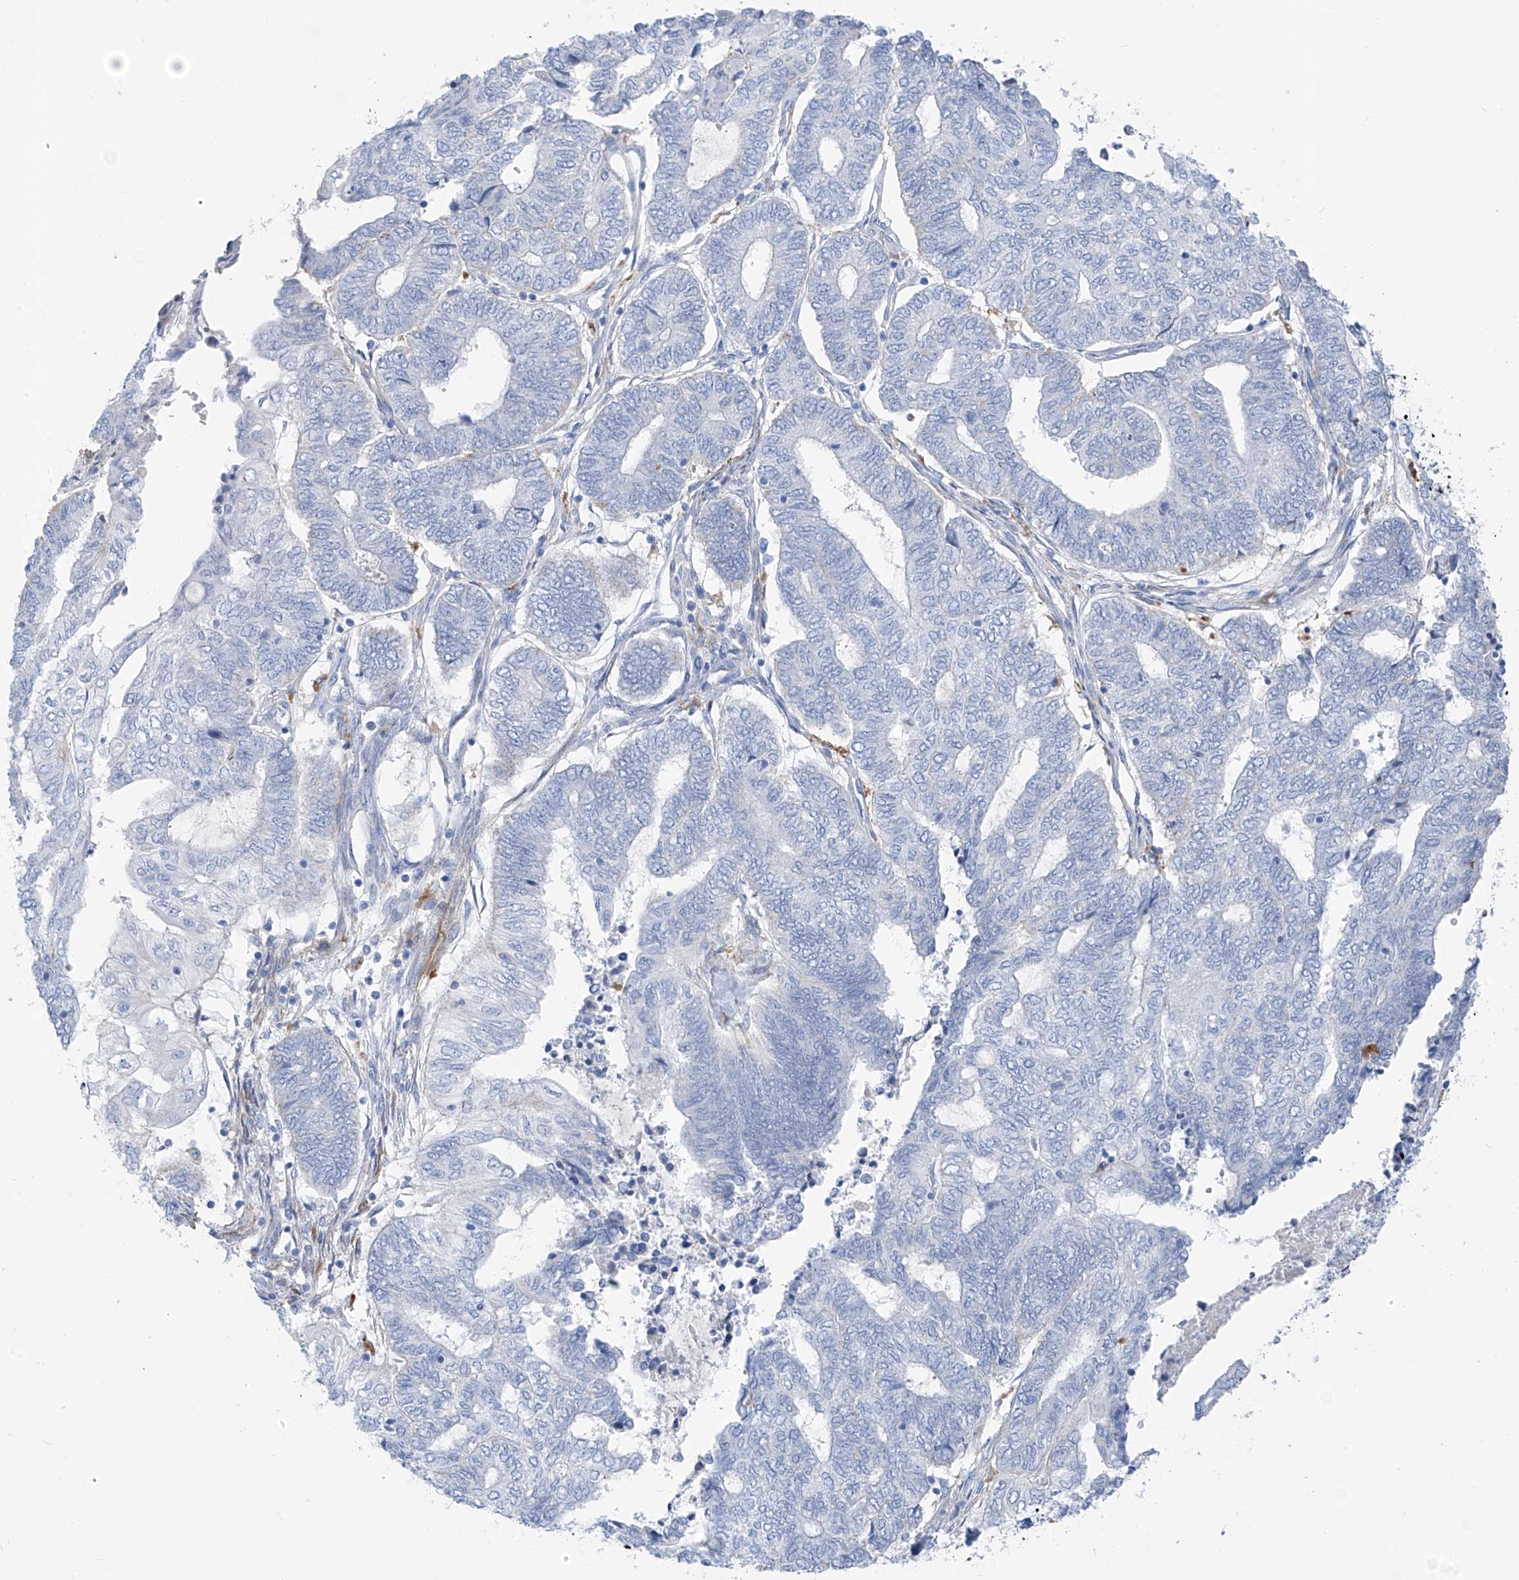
{"staining": {"intensity": "negative", "quantity": "none", "location": "none"}, "tissue": "endometrial cancer", "cell_type": "Tumor cells", "image_type": "cancer", "snomed": [{"axis": "morphology", "description": "Adenocarcinoma, NOS"}, {"axis": "topography", "description": "Uterus"}, {"axis": "topography", "description": "Endometrium"}], "caption": "The micrograph reveals no significant positivity in tumor cells of endometrial adenocarcinoma. (Stains: DAB (3,3'-diaminobenzidine) immunohistochemistry with hematoxylin counter stain, Microscopy: brightfield microscopy at high magnification).", "gene": "GLMP", "patient": {"sex": "female", "age": 70}}